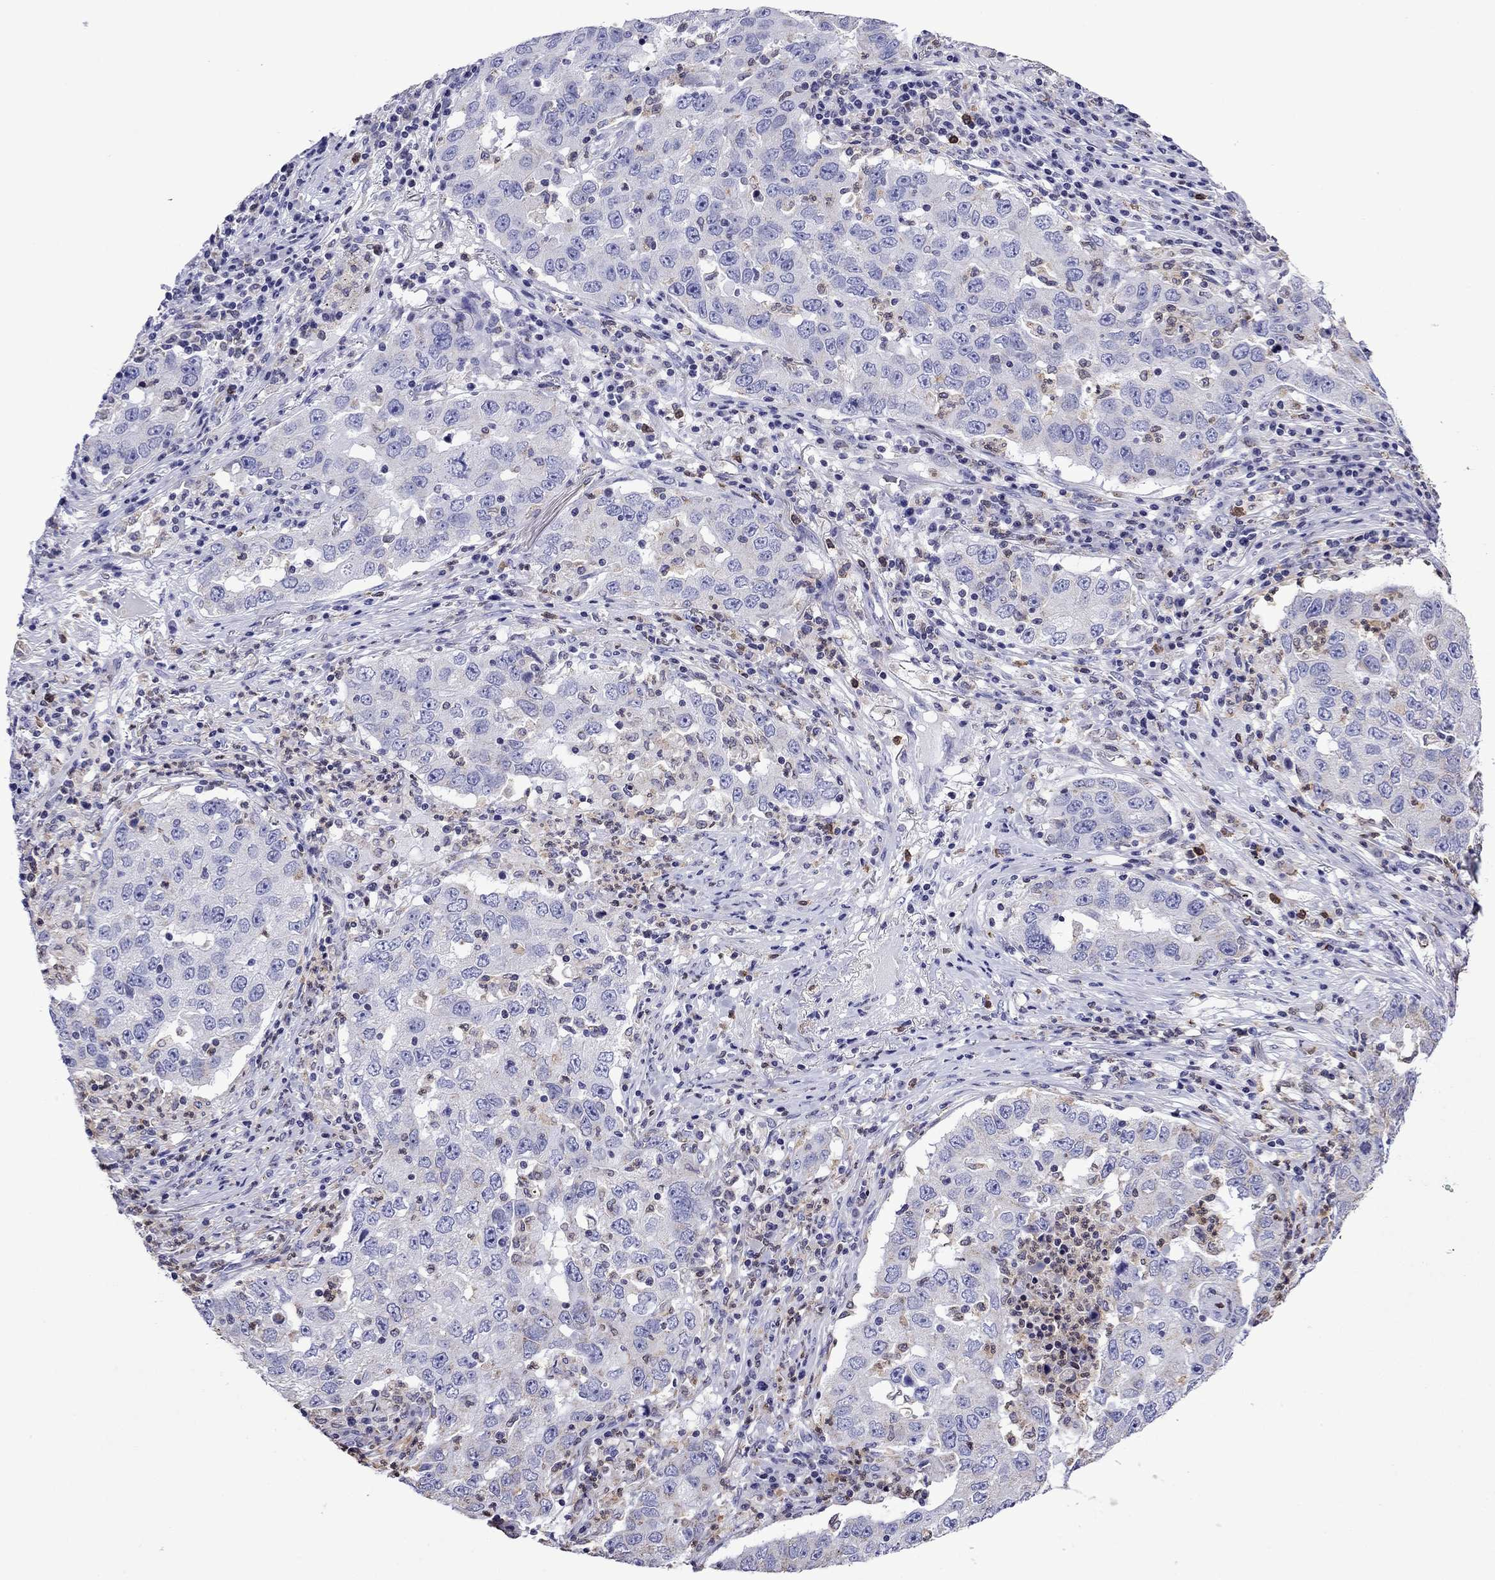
{"staining": {"intensity": "negative", "quantity": "none", "location": "none"}, "tissue": "lung cancer", "cell_type": "Tumor cells", "image_type": "cancer", "snomed": [{"axis": "morphology", "description": "Adenocarcinoma, NOS"}, {"axis": "topography", "description": "Lung"}], "caption": "Immunohistochemistry (IHC) of human lung cancer shows no expression in tumor cells.", "gene": "SCG2", "patient": {"sex": "male", "age": 73}}